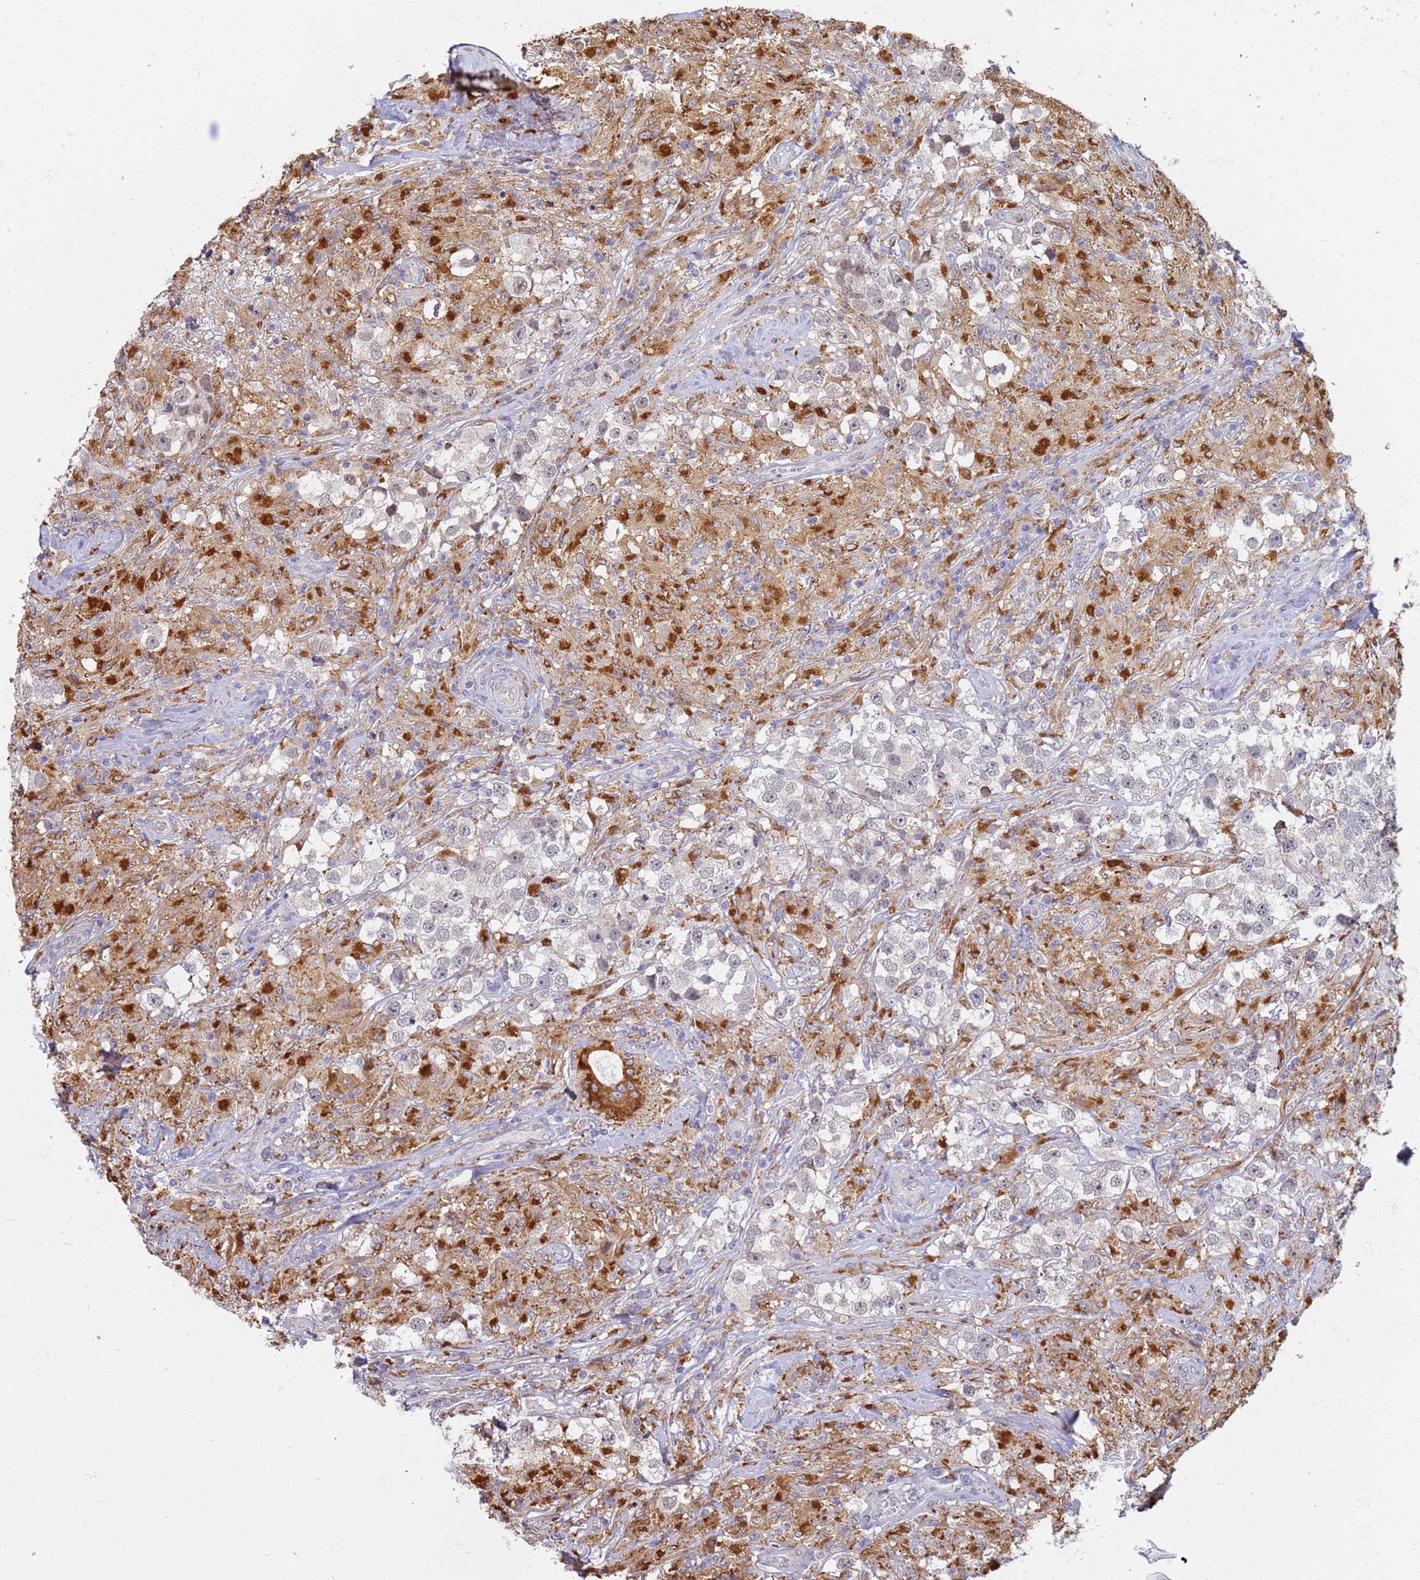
{"staining": {"intensity": "weak", "quantity": "<25%", "location": "cytoplasmic/membranous"}, "tissue": "testis cancer", "cell_type": "Tumor cells", "image_type": "cancer", "snomed": [{"axis": "morphology", "description": "Seminoma, NOS"}, {"axis": "topography", "description": "Testis"}], "caption": "Tumor cells are negative for protein expression in human testis cancer (seminoma).", "gene": "ATP6V1E1", "patient": {"sex": "male", "age": 46}}